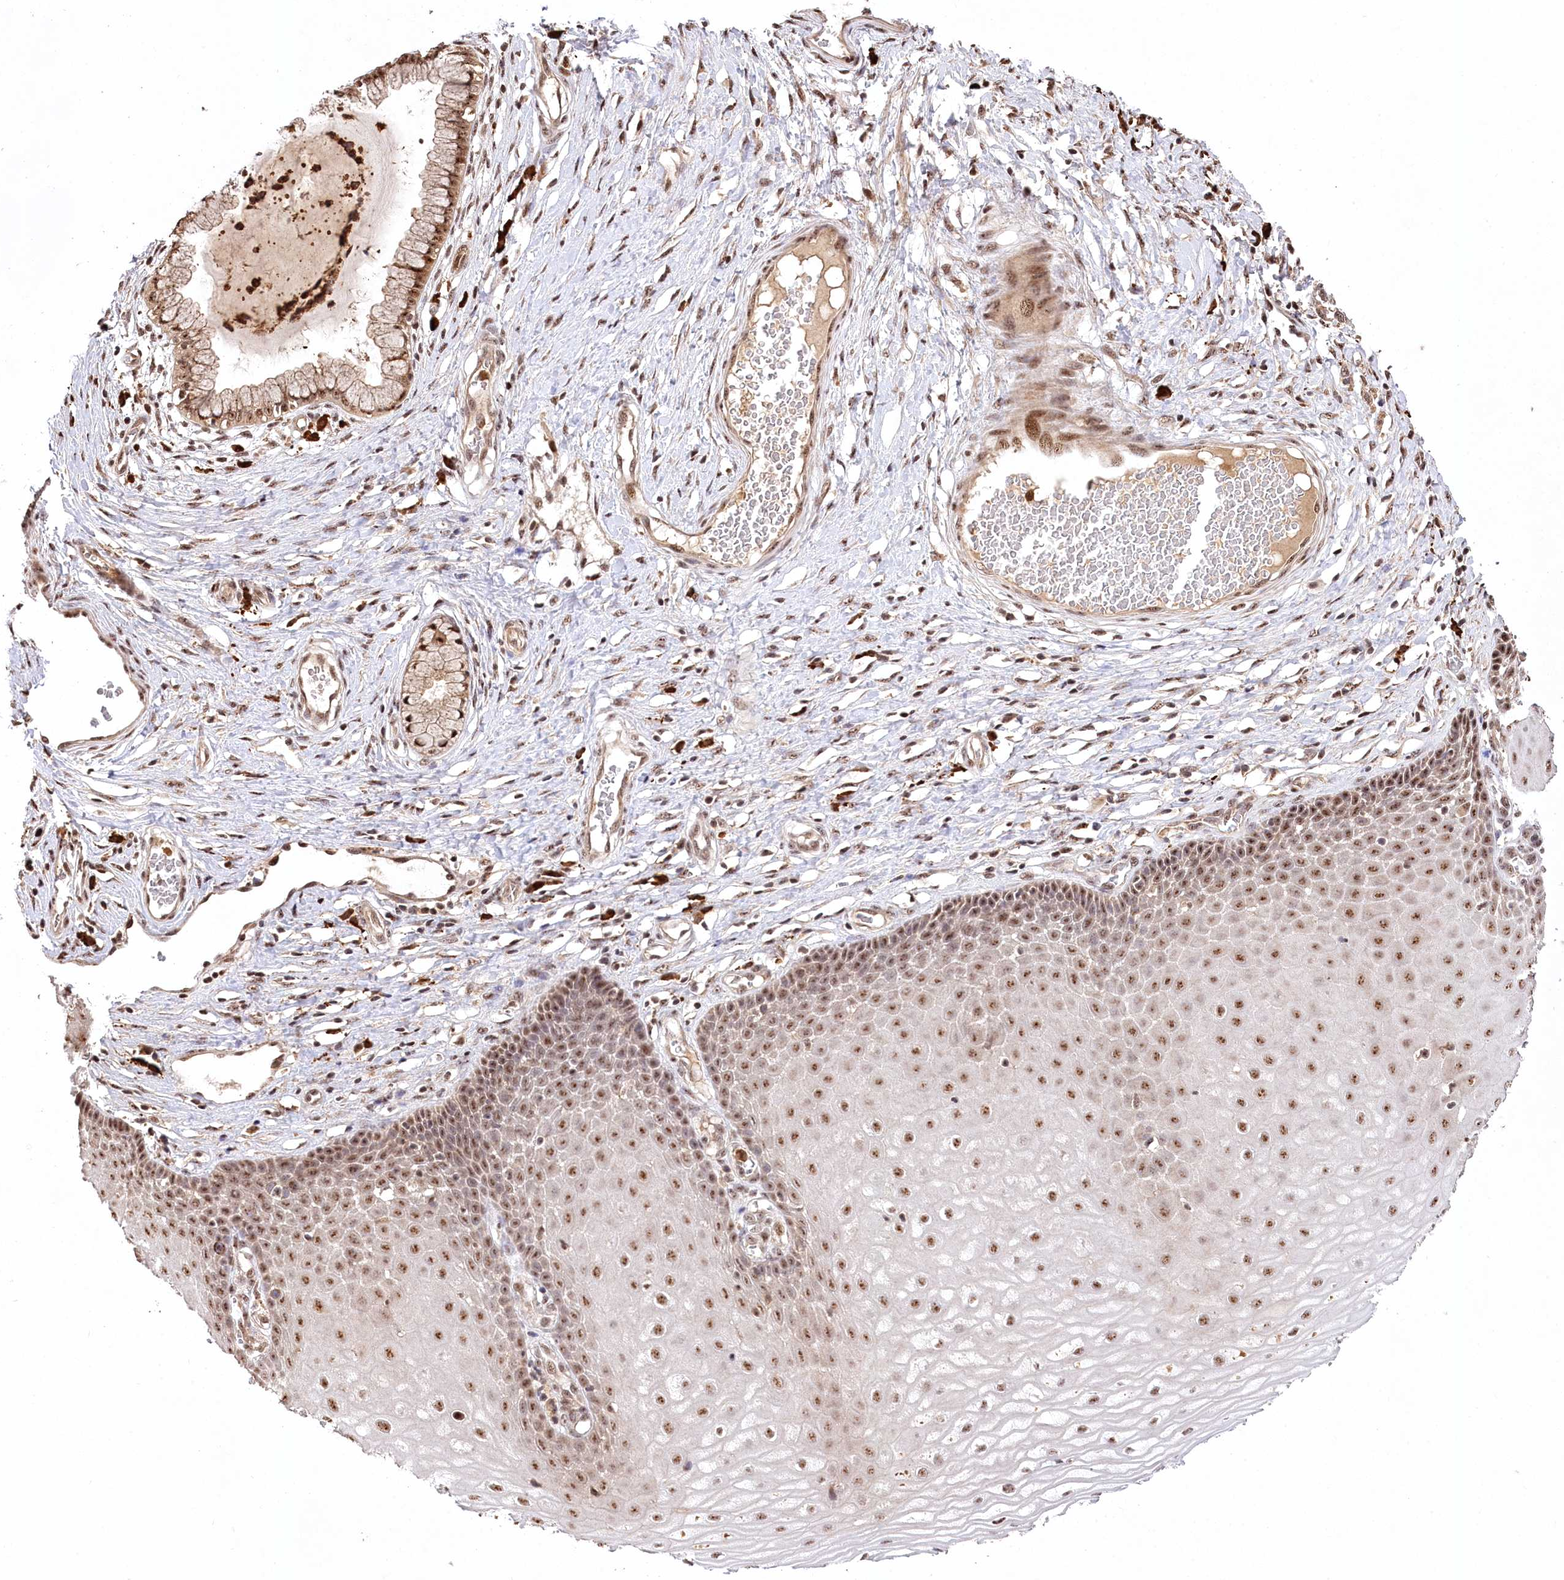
{"staining": {"intensity": "moderate", "quantity": ">75%", "location": "nuclear"}, "tissue": "cervix", "cell_type": "Glandular cells", "image_type": "normal", "snomed": [{"axis": "morphology", "description": "Normal tissue, NOS"}, {"axis": "topography", "description": "Cervix"}], "caption": "High-magnification brightfield microscopy of benign cervix stained with DAB (3,3'-diaminobenzidine) (brown) and counterstained with hematoxylin (blue). glandular cells exhibit moderate nuclear staining is seen in about>75% of cells.", "gene": "PYROXD1", "patient": {"sex": "female", "age": 55}}